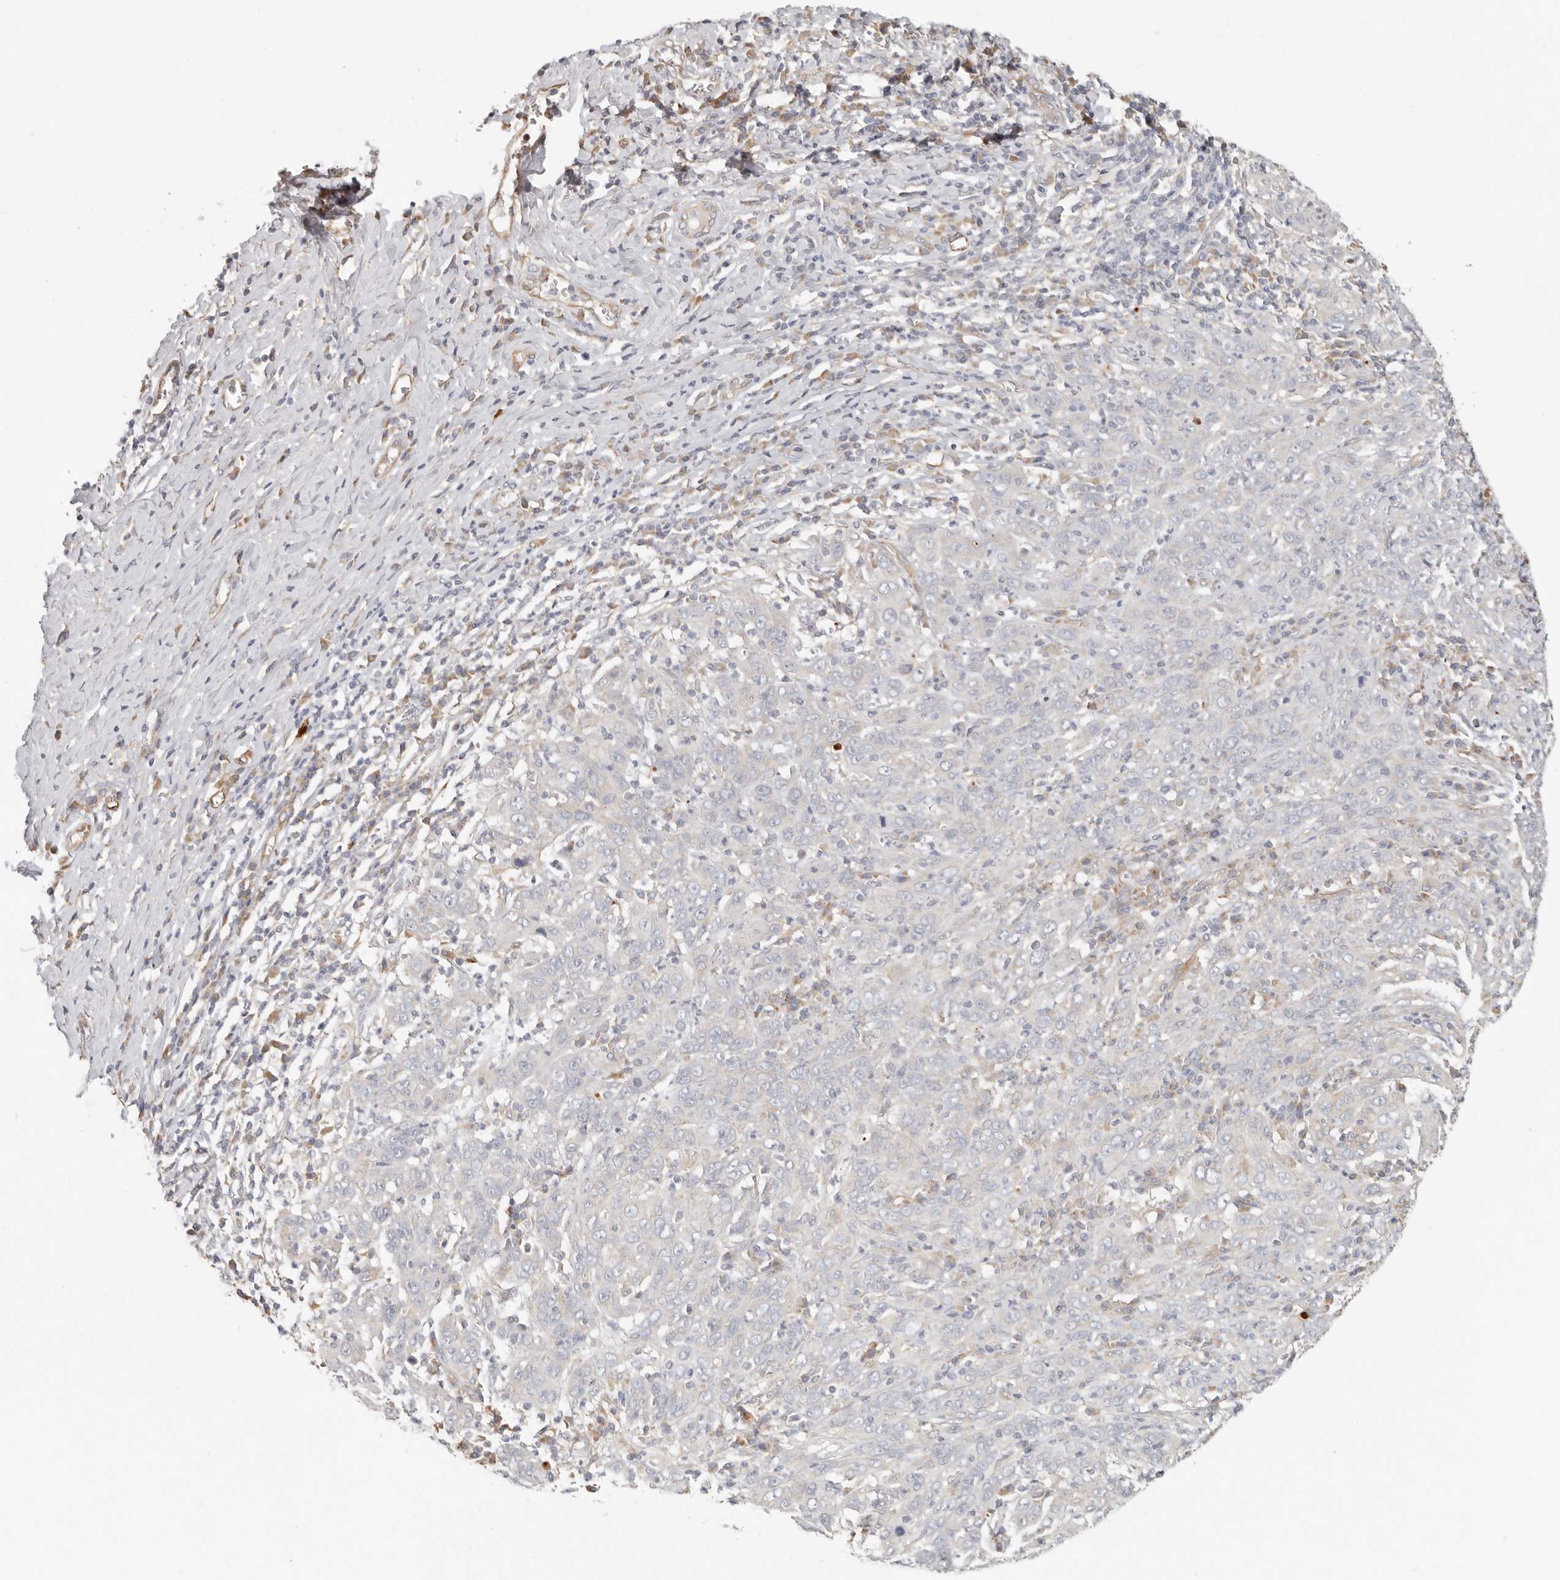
{"staining": {"intensity": "negative", "quantity": "none", "location": "none"}, "tissue": "cervical cancer", "cell_type": "Tumor cells", "image_type": "cancer", "snomed": [{"axis": "morphology", "description": "Squamous cell carcinoma, NOS"}, {"axis": "topography", "description": "Cervix"}], "caption": "This histopathology image is of cervical squamous cell carcinoma stained with immunohistochemistry to label a protein in brown with the nuclei are counter-stained blue. There is no expression in tumor cells.", "gene": "SPRING1", "patient": {"sex": "female", "age": 46}}